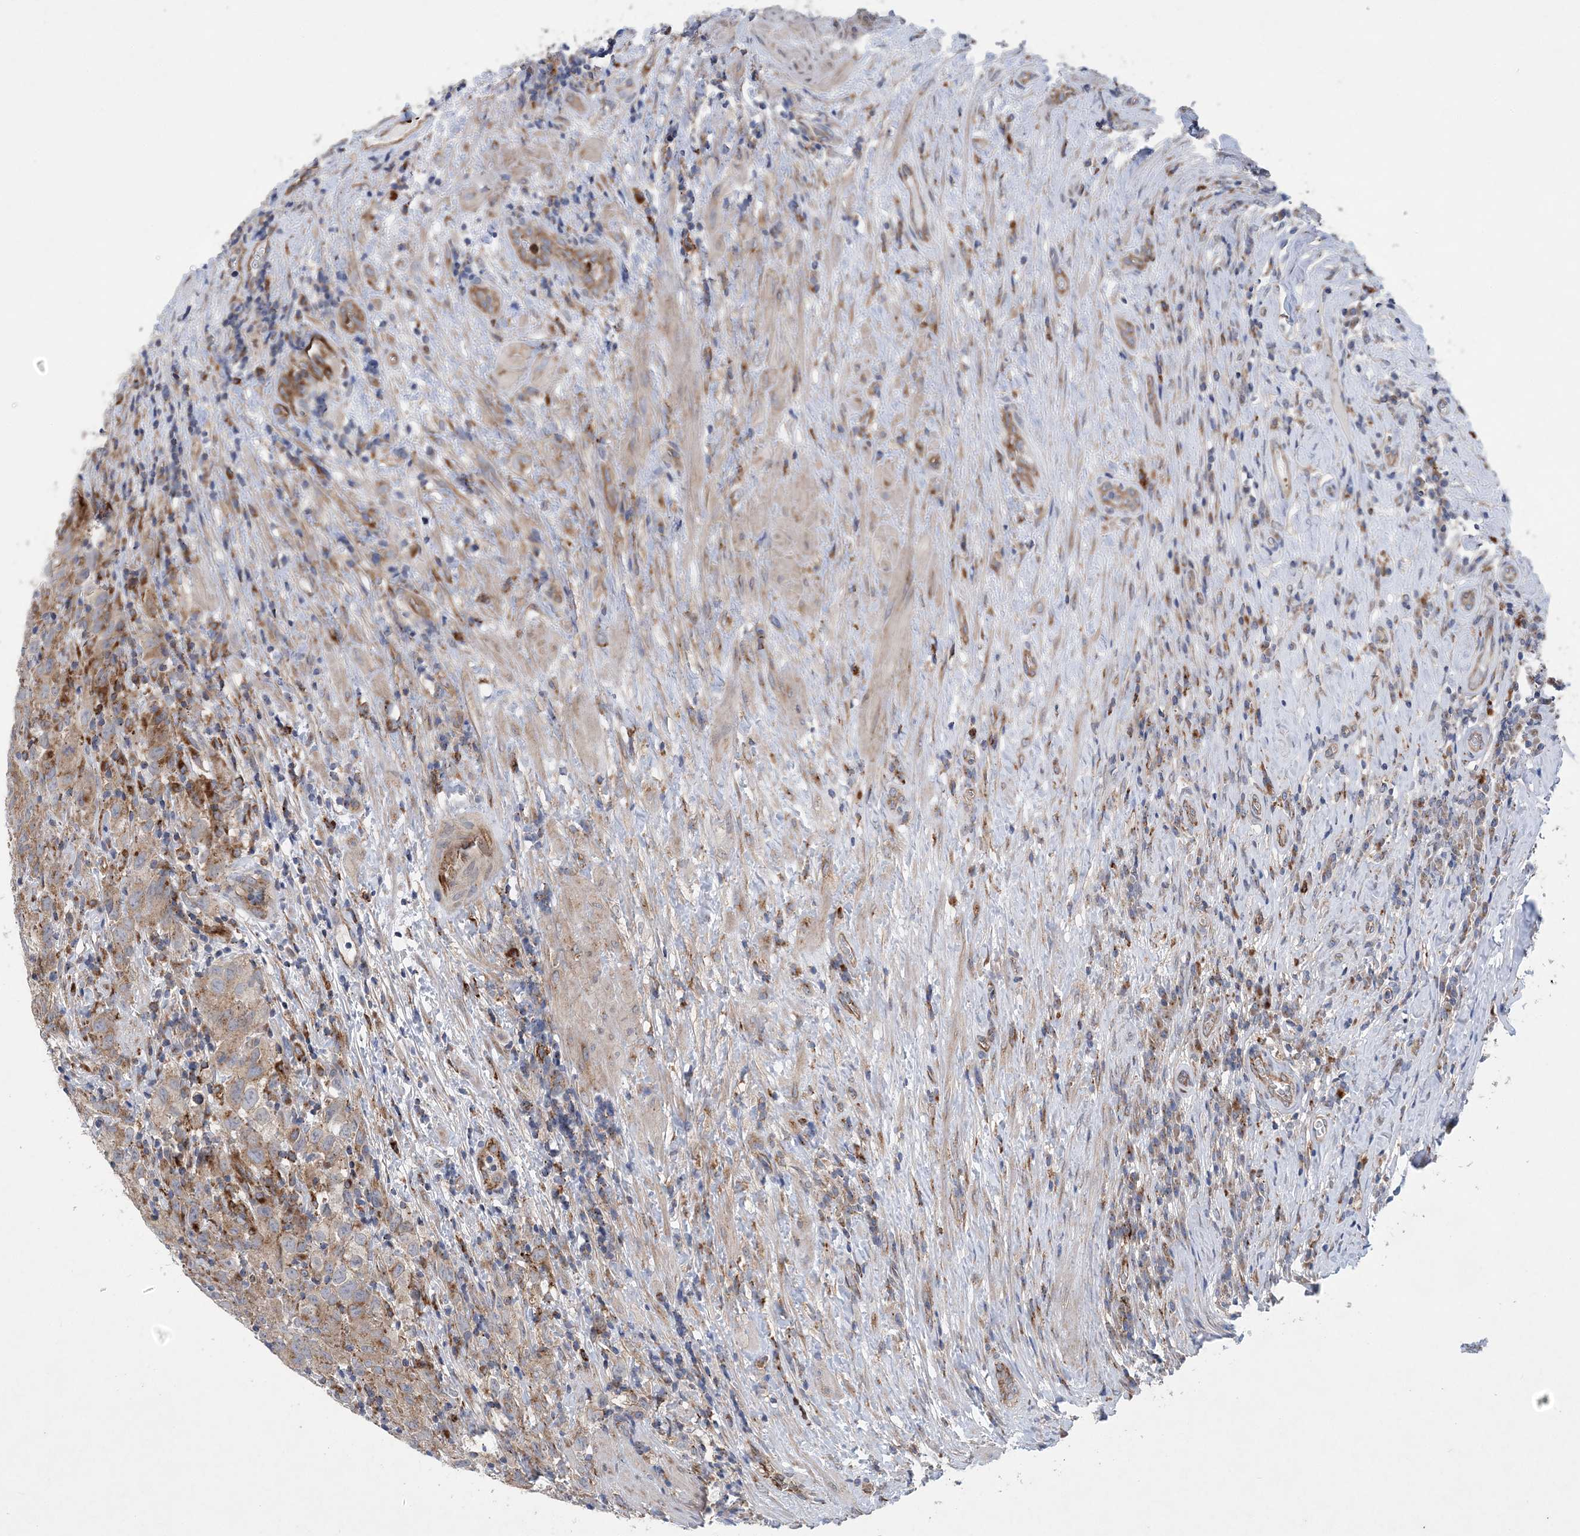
{"staining": {"intensity": "weak", "quantity": "<25%", "location": "cytoplasmic/membranous"}, "tissue": "testis cancer", "cell_type": "Tumor cells", "image_type": "cancer", "snomed": [{"axis": "morphology", "description": "Seminoma, NOS"}, {"axis": "morphology", "description": "Carcinoma, Embryonal, NOS"}, {"axis": "topography", "description": "Testis"}], "caption": "Tumor cells show no significant protein staining in testis cancer (seminoma).", "gene": "PTTG1IP", "patient": {"sex": "male", "age": 43}}